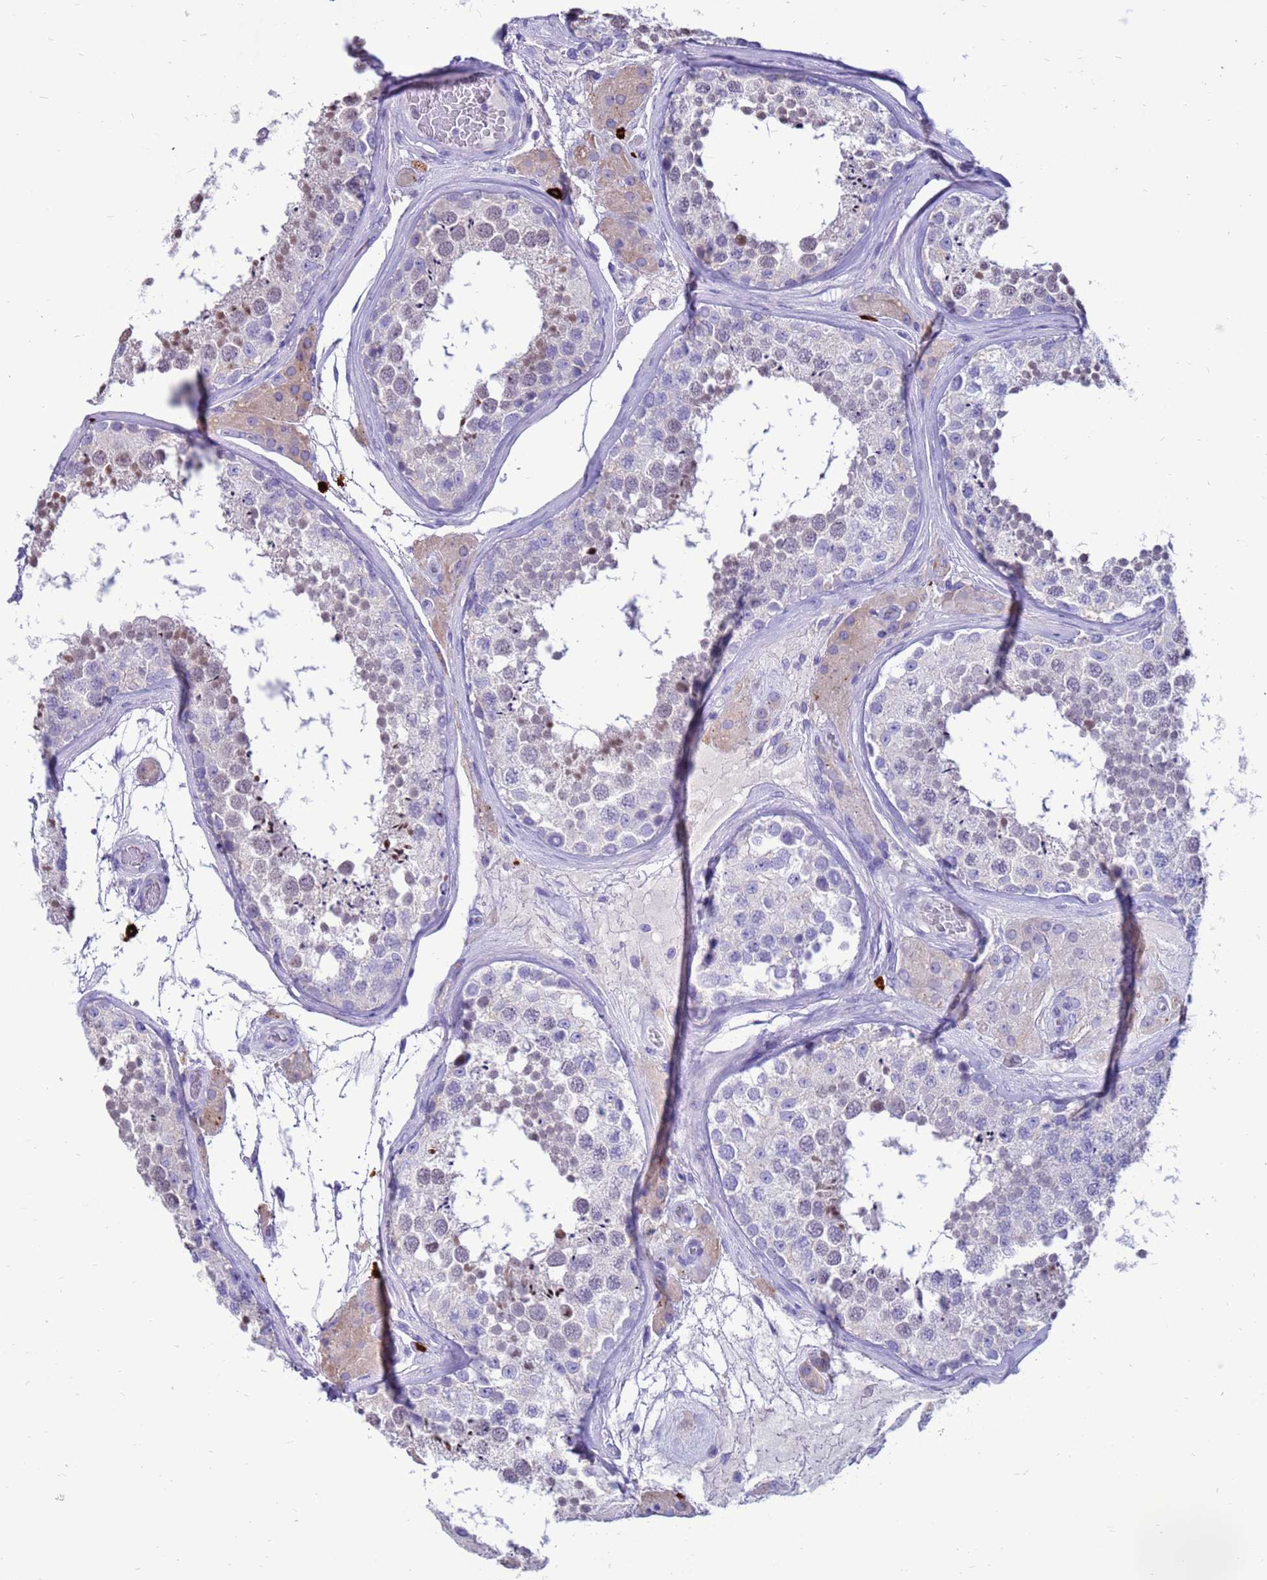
{"staining": {"intensity": "weak", "quantity": "<25%", "location": "nuclear"}, "tissue": "testis", "cell_type": "Cells in seminiferous ducts", "image_type": "normal", "snomed": [{"axis": "morphology", "description": "Normal tissue, NOS"}, {"axis": "topography", "description": "Testis"}], "caption": "Photomicrograph shows no significant protein positivity in cells in seminiferous ducts of unremarkable testis.", "gene": "PDE10A", "patient": {"sex": "male", "age": 46}}